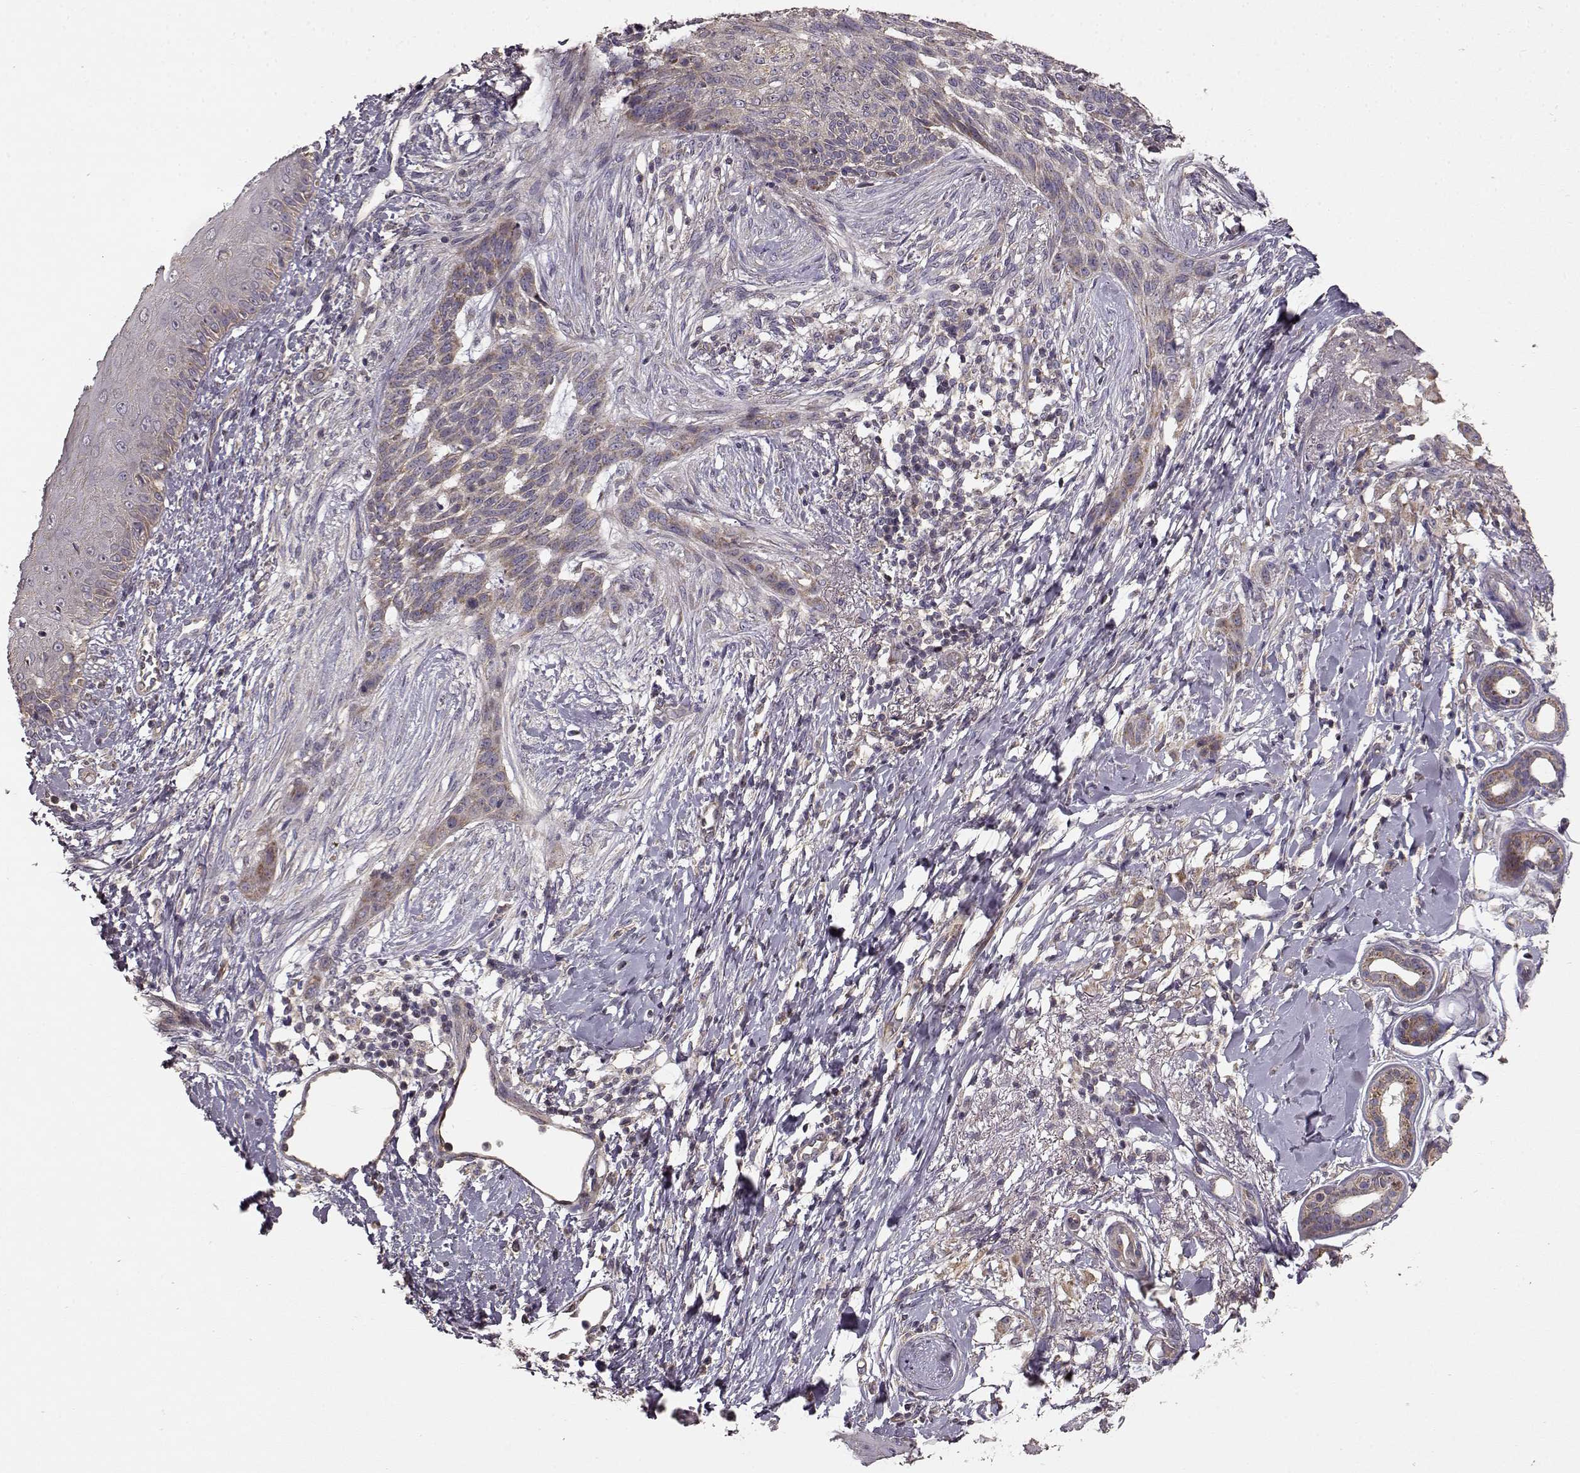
{"staining": {"intensity": "weak", "quantity": ">75%", "location": "cytoplasmic/membranous"}, "tissue": "skin cancer", "cell_type": "Tumor cells", "image_type": "cancer", "snomed": [{"axis": "morphology", "description": "Normal tissue, NOS"}, {"axis": "morphology", "description": "Basal cell carcinoma"}, {"axis": "topography", "description": "Skin"}], "caption": "Tumor cells reveal weak cytoplasmic/membranous positivity in about >75% of cells in skin basal cell carcinoma.", "gene": "ERBB3", "patient": {"sex": "male", "age": 84}}